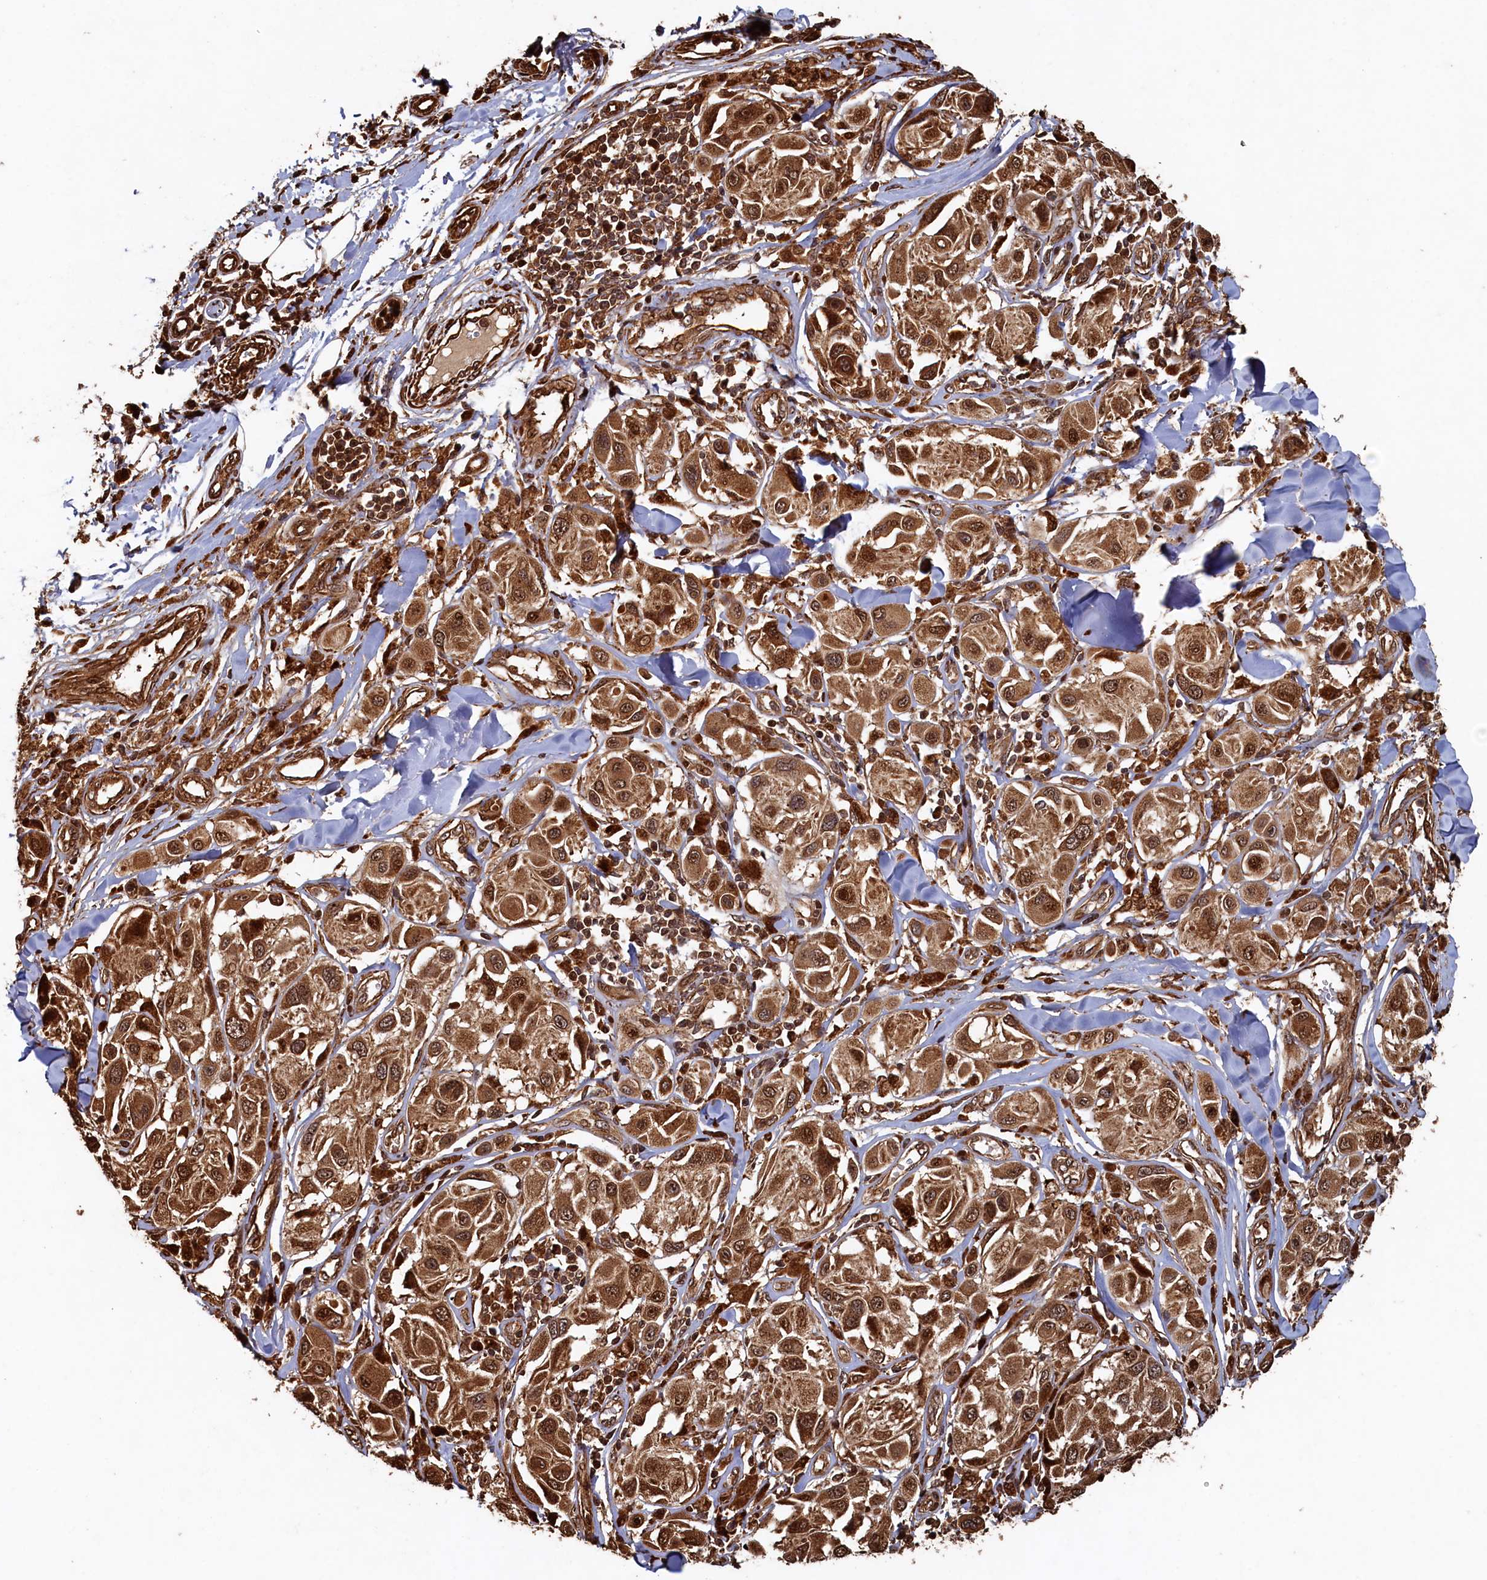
{"staining": {"intensity": "strong", "quantity": ">75%", "location": "cytoplasmic/membranous,nuclear"}, "tissue": "melanoma", "cell_type": "Tumor cells", "image_type": "cancer", "snomed": [{"axis": "morphology", "description": "Malignant melanoma, Metastatic site"}, {"axis": "topography", "description": "Skin"}], "caption": "Protein expression analysis of human malignant melanoma (metastatic site) reveals strong cytoplasmic/membranous and nuclear staining in approximately >75% of tumor cells.", "gene": "PIGN", "patient": {"sex": "male", "age": 41}}